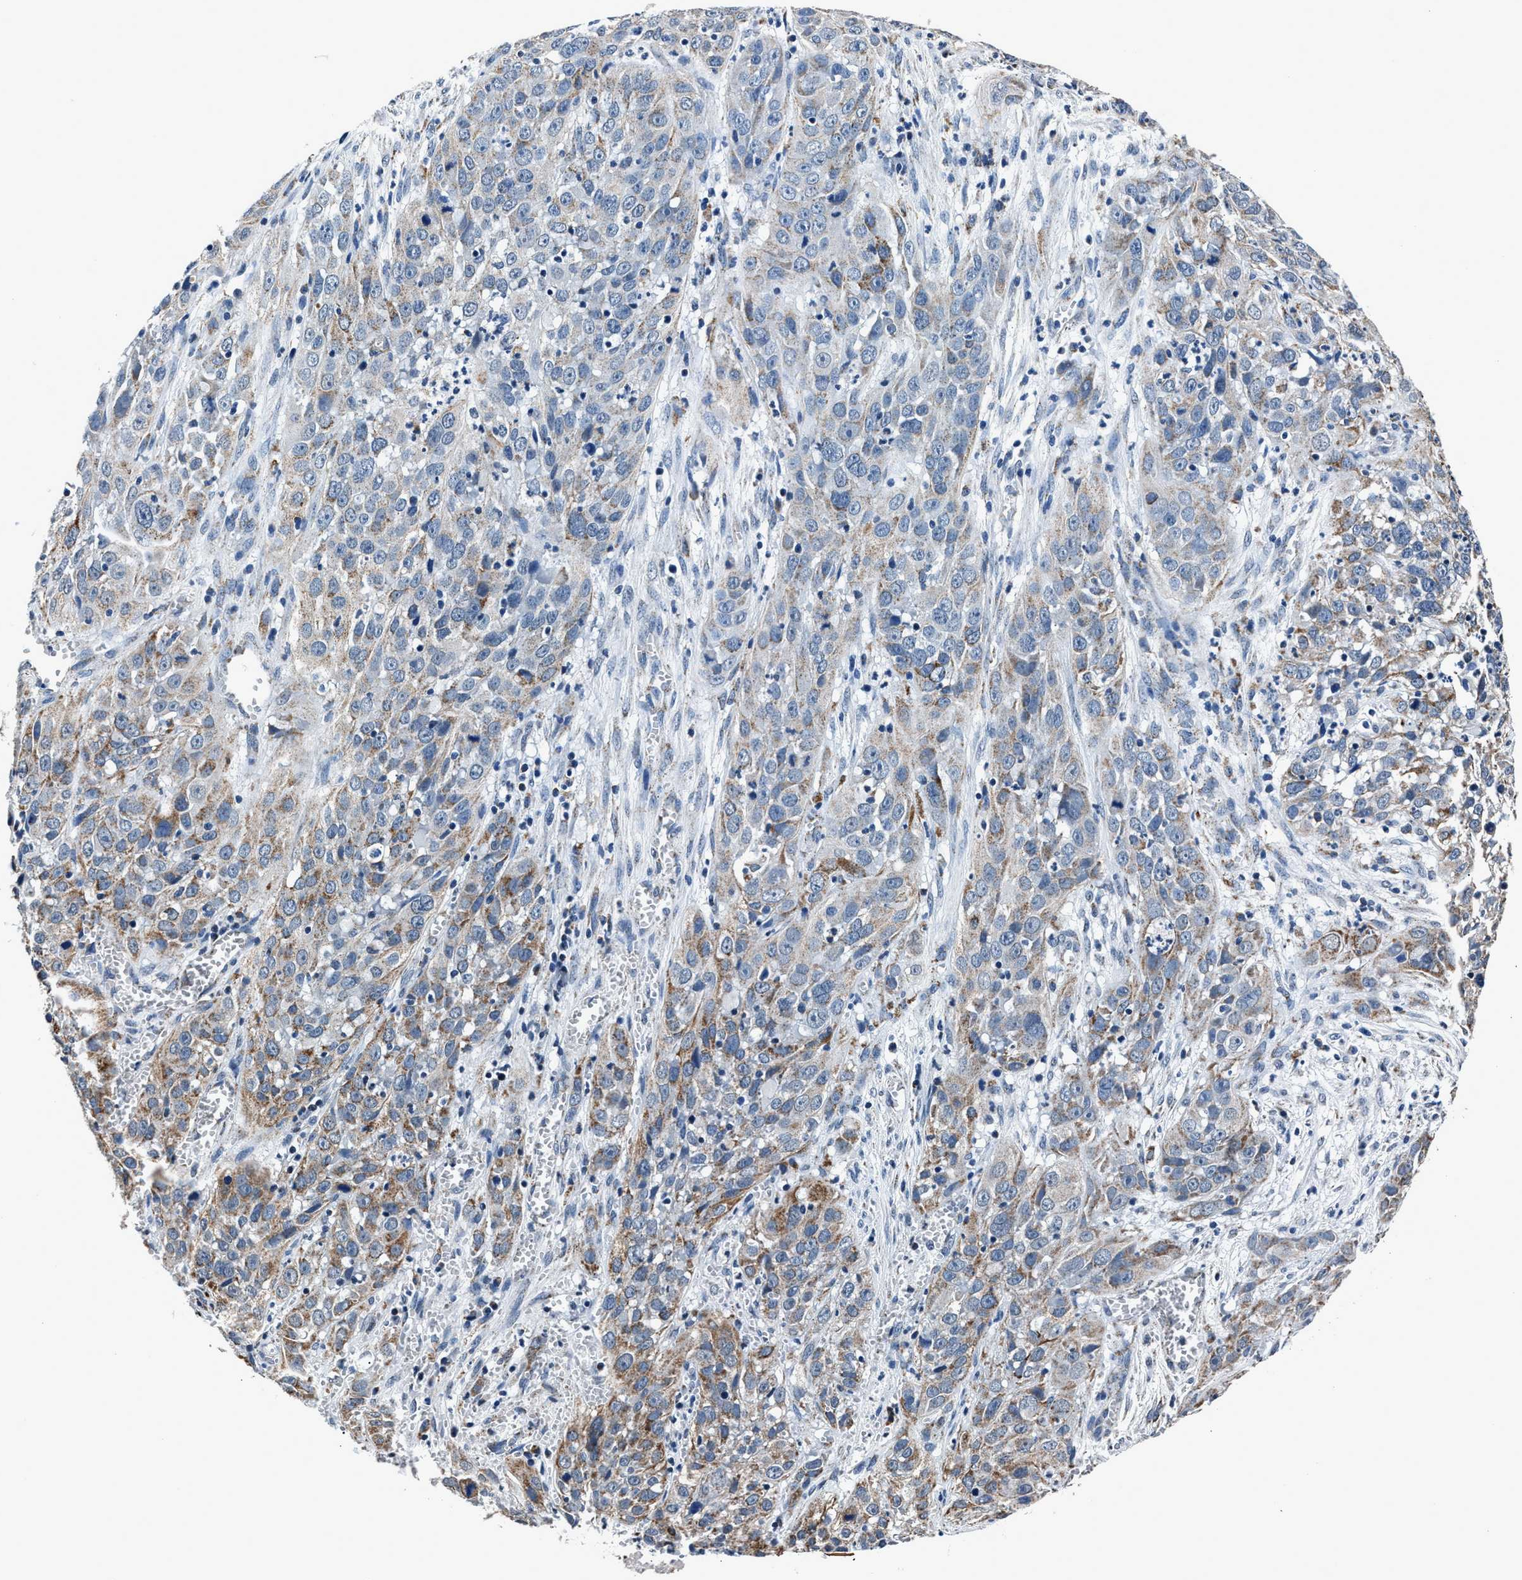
{"staining": {"intensity": "moderate", "quantity": "<25%", "location": "cytoplasmic/membranous"}, "tissue": "cervical cancer", "cell_type": "Tumor cells", "image_type": "cancer", "snomed": [{"axis": "morphology", "description": "Squamous cell carcinoma, NOS"}, {"axis": "topography", "description": "Cervix"}], "caption": "An image showing moderate cytoplasmic/membranous expression in approximately <25% of tumor cells in cervical squamous cell carcinoma, as visualized by brown immunohistochemical staining.", "gene": "HIBADH", "patient": {"sex": "female", "age": 32}}